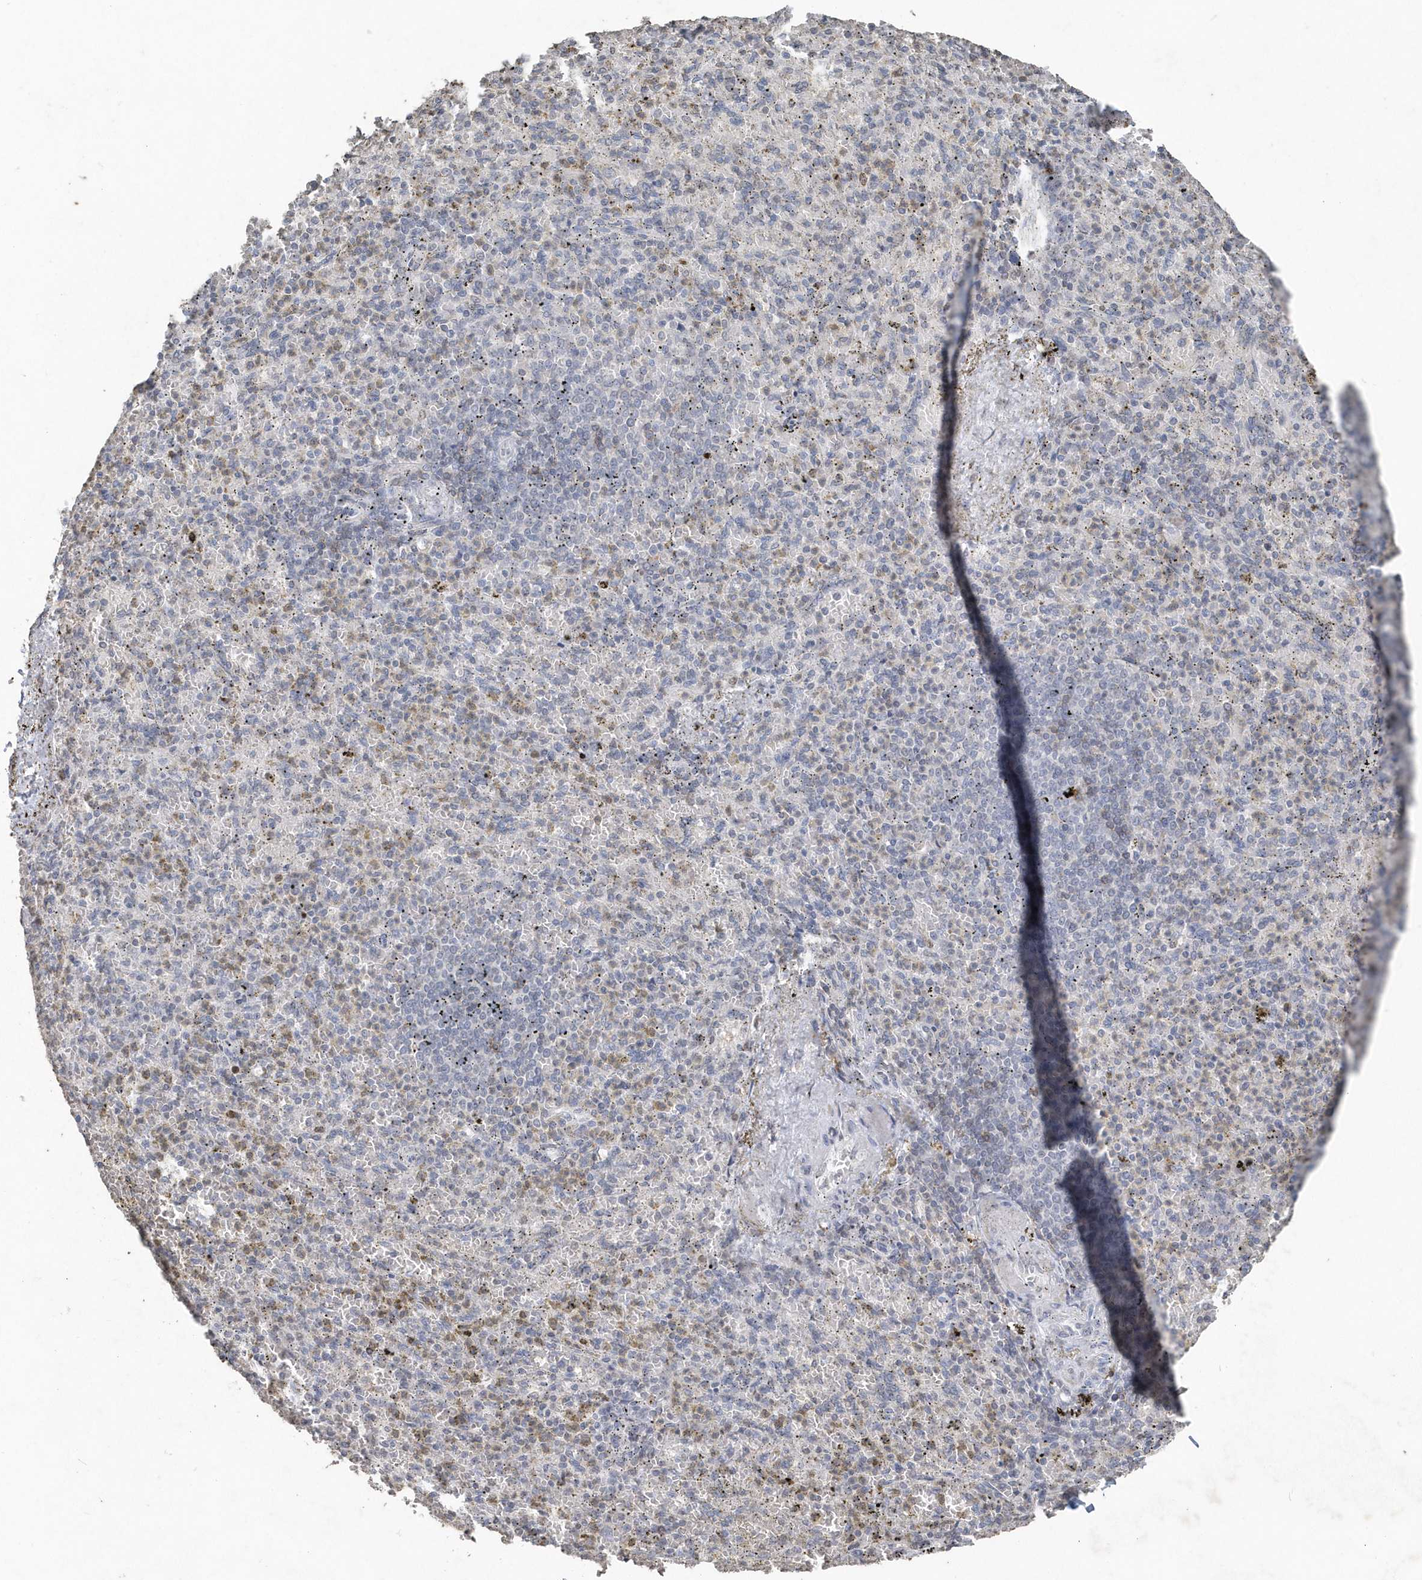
{"staining": {"intensity": "weak", "quantity": "25%-75%", "location": "cytoplasmic/membranous"}, "tissue": "spleen", "cell_type": "Cells in red pulp", "image_type": "normal", "snomed": [{"axis": "morphology", "description": "Normal tissue, NOS"}, {"axis": "topography", "description": "Spleen"}], "caption": "Immunohistochemistry (IHC) (DAB (3,3'-diaminobenzidine)) staining of unremarkable spleen shows weak cytoplasmic/membranous protein staining in approximately 25%-75% of cells in red pulp.", "gene": "PDCD1", "patient": {"sex": "female", "age": 74}}